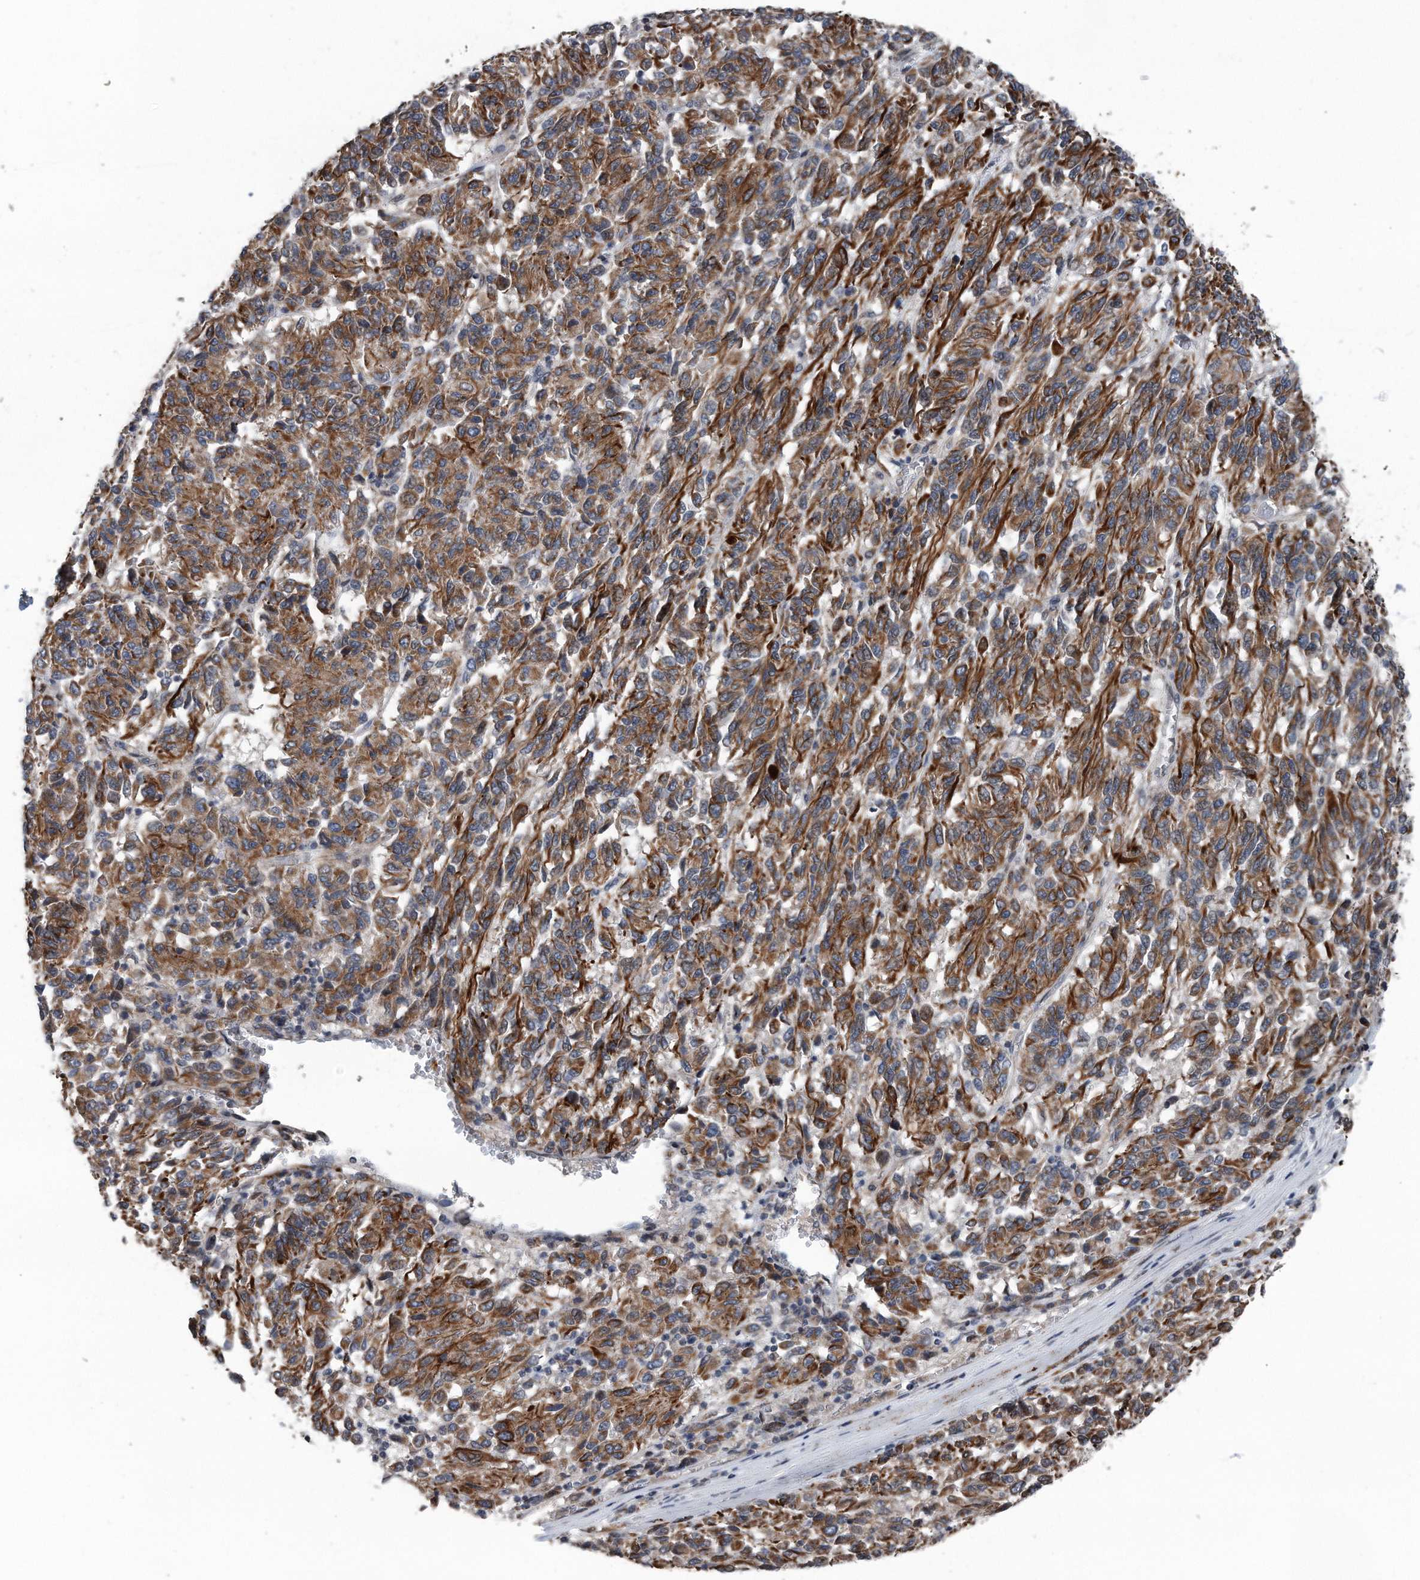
{"staining": {"intensity": "moderate", "quantity": ">75%", "location": "cytoplasmic/membranous"}, "tissue": "melanoma", "cell_type": "Tumor cells", "image_type": "cancer", "snomed": [{"axis": "morphology", "description": "Malignant melanoma, Metastatic site"}, {"axis": "topography", "description": "Lung"}], "caption": "IHC histopathology image of human melanoma stained for a protein (brown), which demonstrates medium levels of moderate cytoplasmic/membranous staining in about >75% of tumor cells.", "gene": "DST", "patient": {"sex": "male", "age": 64}}